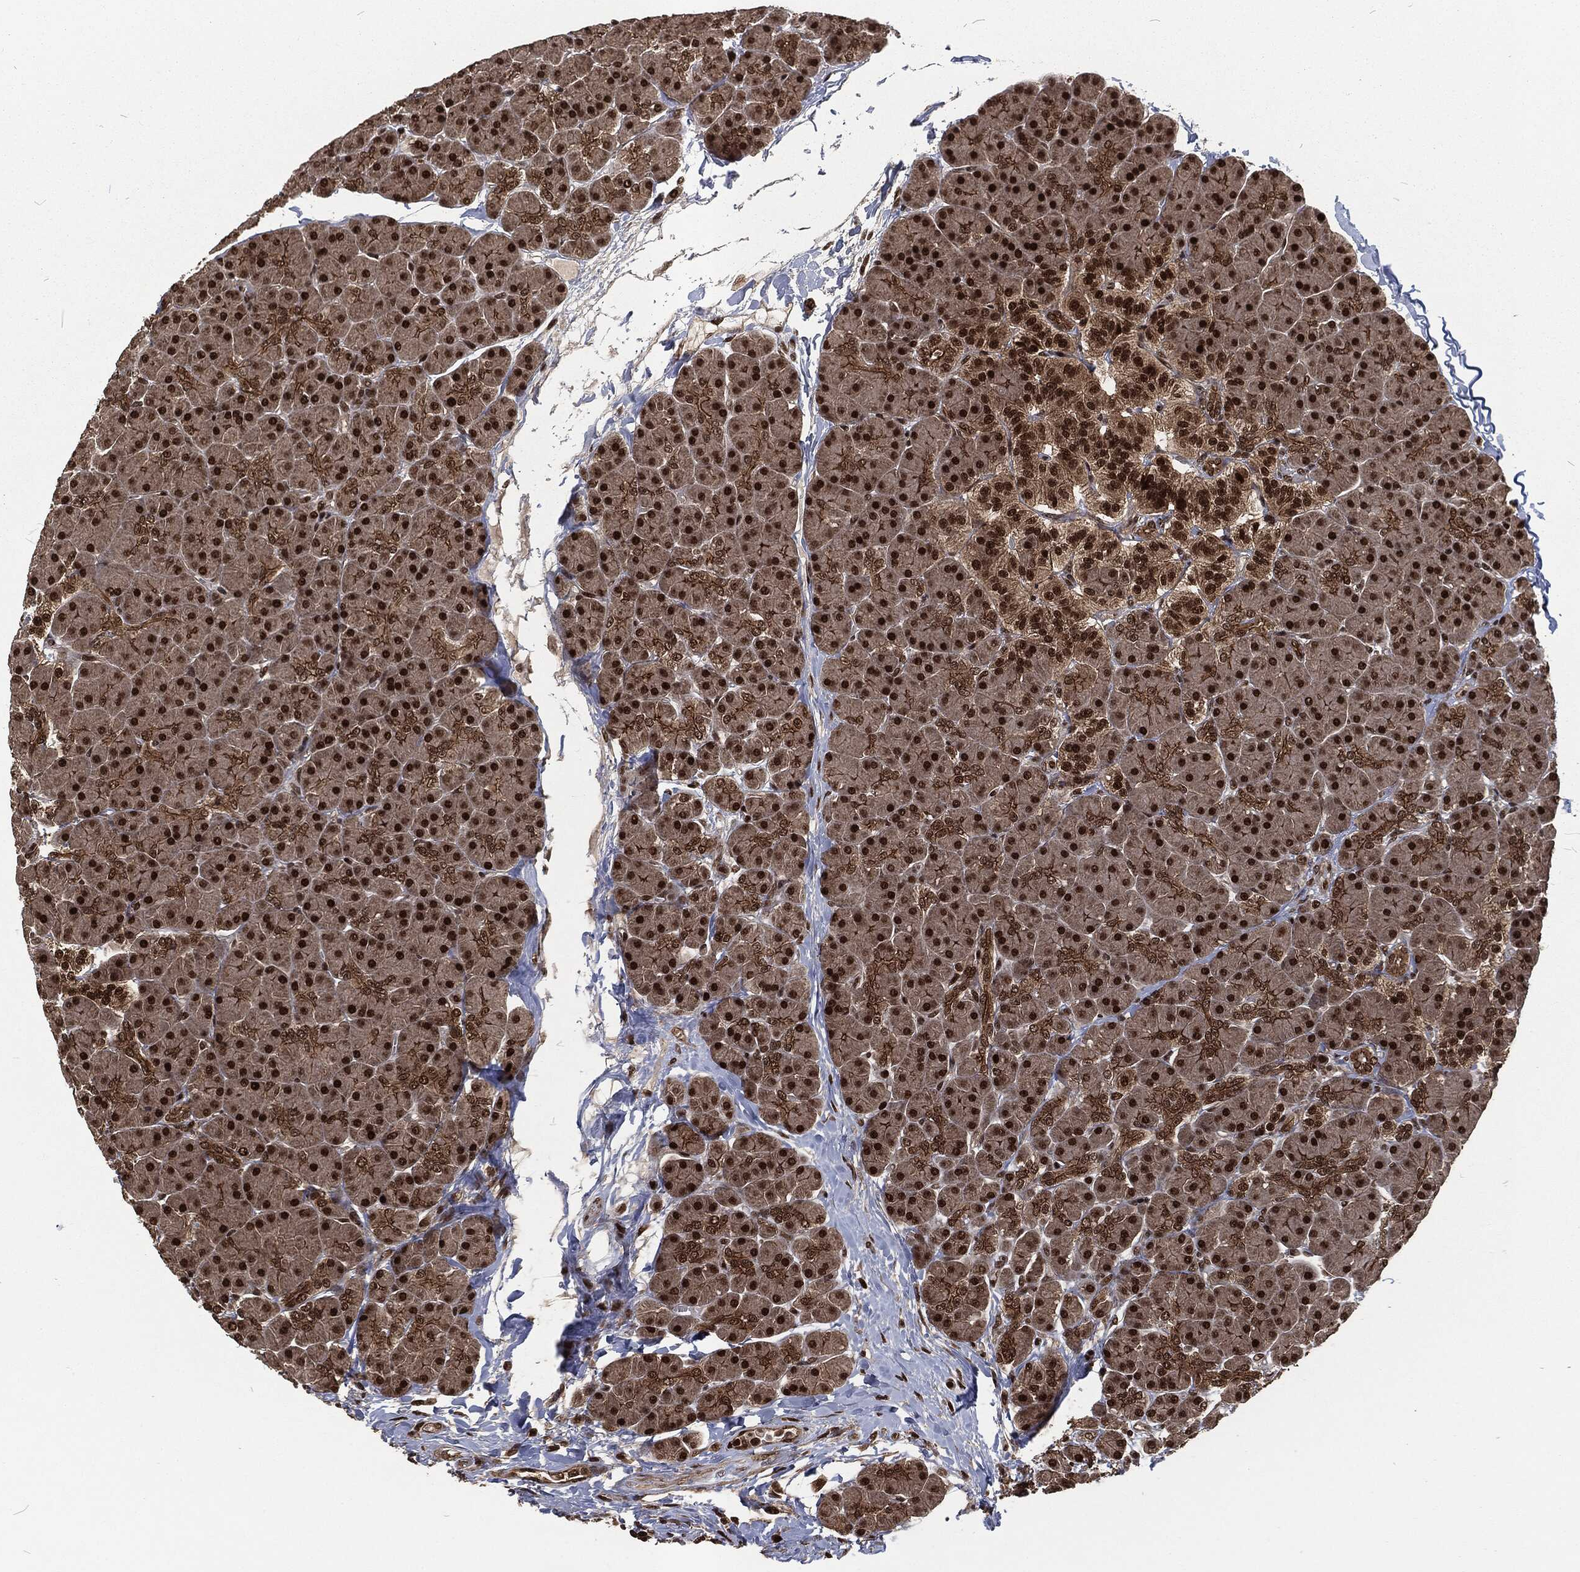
{"staining": {"intensity": "strong", "quantity": ">75%", "location": "nuclear"}, "tissue": "pancreas", "cell_type": "Exocrine glandular cells", "image_type": "normal", "snomed": [{"axis": "morphology", "description": "Normal tissue, NOS"}, {"axis": "topography", "description": "Pancreas"}], "caption": "Human pancreas stained for a protein (brown) shows strong nuclear positive staining in approximately >75% of exocrine glandular cells.", "gene": "NGRN", "patient": {"sex": "female", "age": 44}}